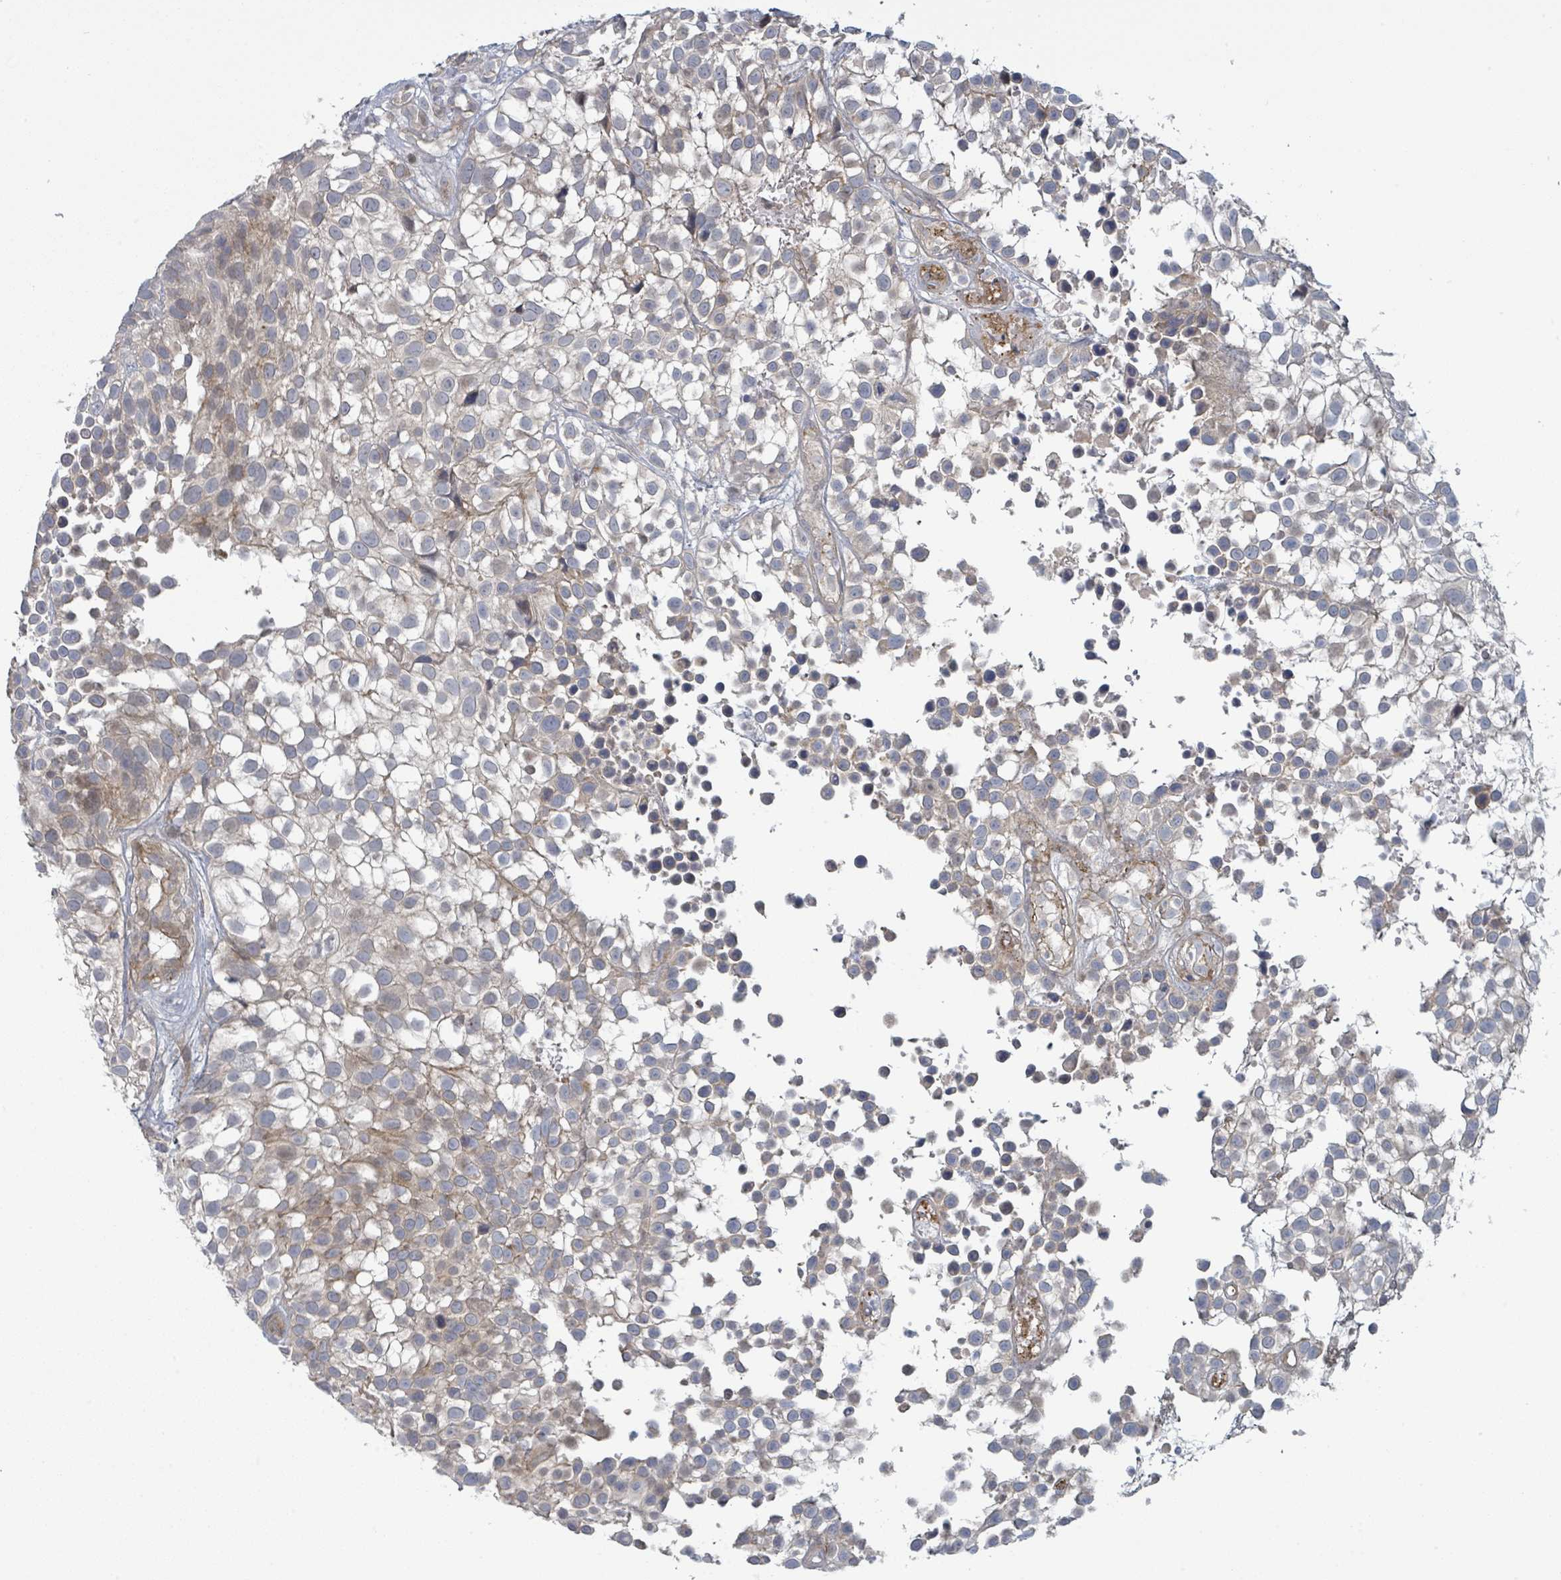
{"staining": {"intensity": "weak", "quantity": "<25%", "location": "cytoplasmic/membranous"}, "tissue": "urothelial cancer", "cell_type": "Tumor cells", "image_type": "cancer", "snomed": [{"axis": "morphology", "description": "Urothelial carcinoma, High grade"}, {"axis": "topography", "description": "Urinary bladder"}], "caption": "This is an IHC photomicrograph of high-grade urothelial carcinoma. There is no positivity in tumor cells.", "gene": "COL5A3", "patient": {"sex": "male", "age": 56}}